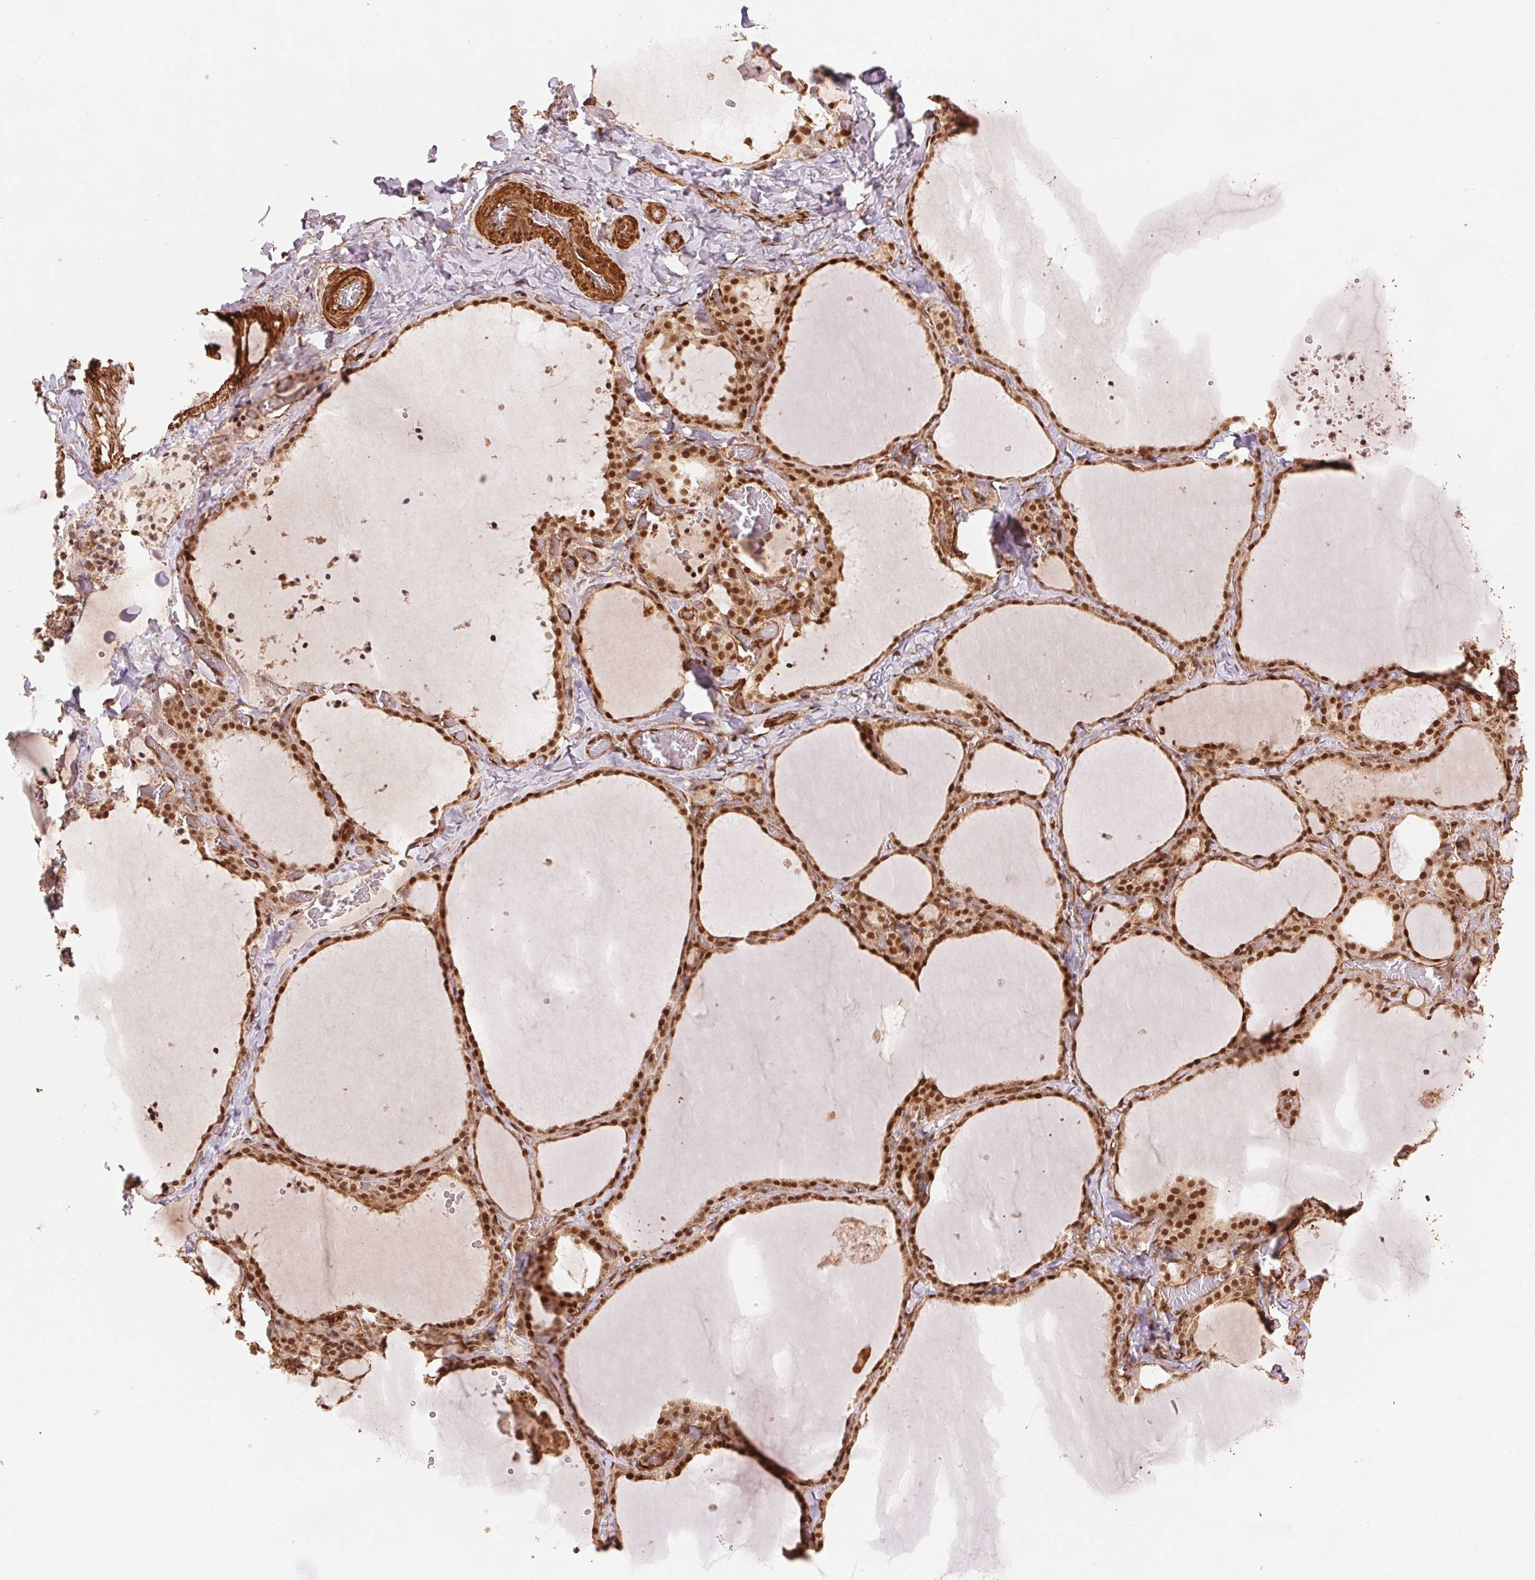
{"staining": {"intensity": "strong", "quantity": ">75%", "location": "nuclear"}, "tissue": "thyroid gland", "cell_type": "Glandular cells", "image_type": "normal", "snomed": [{"axis": "morphology", "description": "Normal tissue, NOS"}, {"axis": "topography", "description": "Thyroid gland"}], "caption": "IHC image of benign human thyroid gland stained for a protein (brown), which reveals high levels of strong nuclear positivity in approximately >75% of glandular cells.", "gene": "TNIP2", "patient": {"sex": "female", "age": 22}}